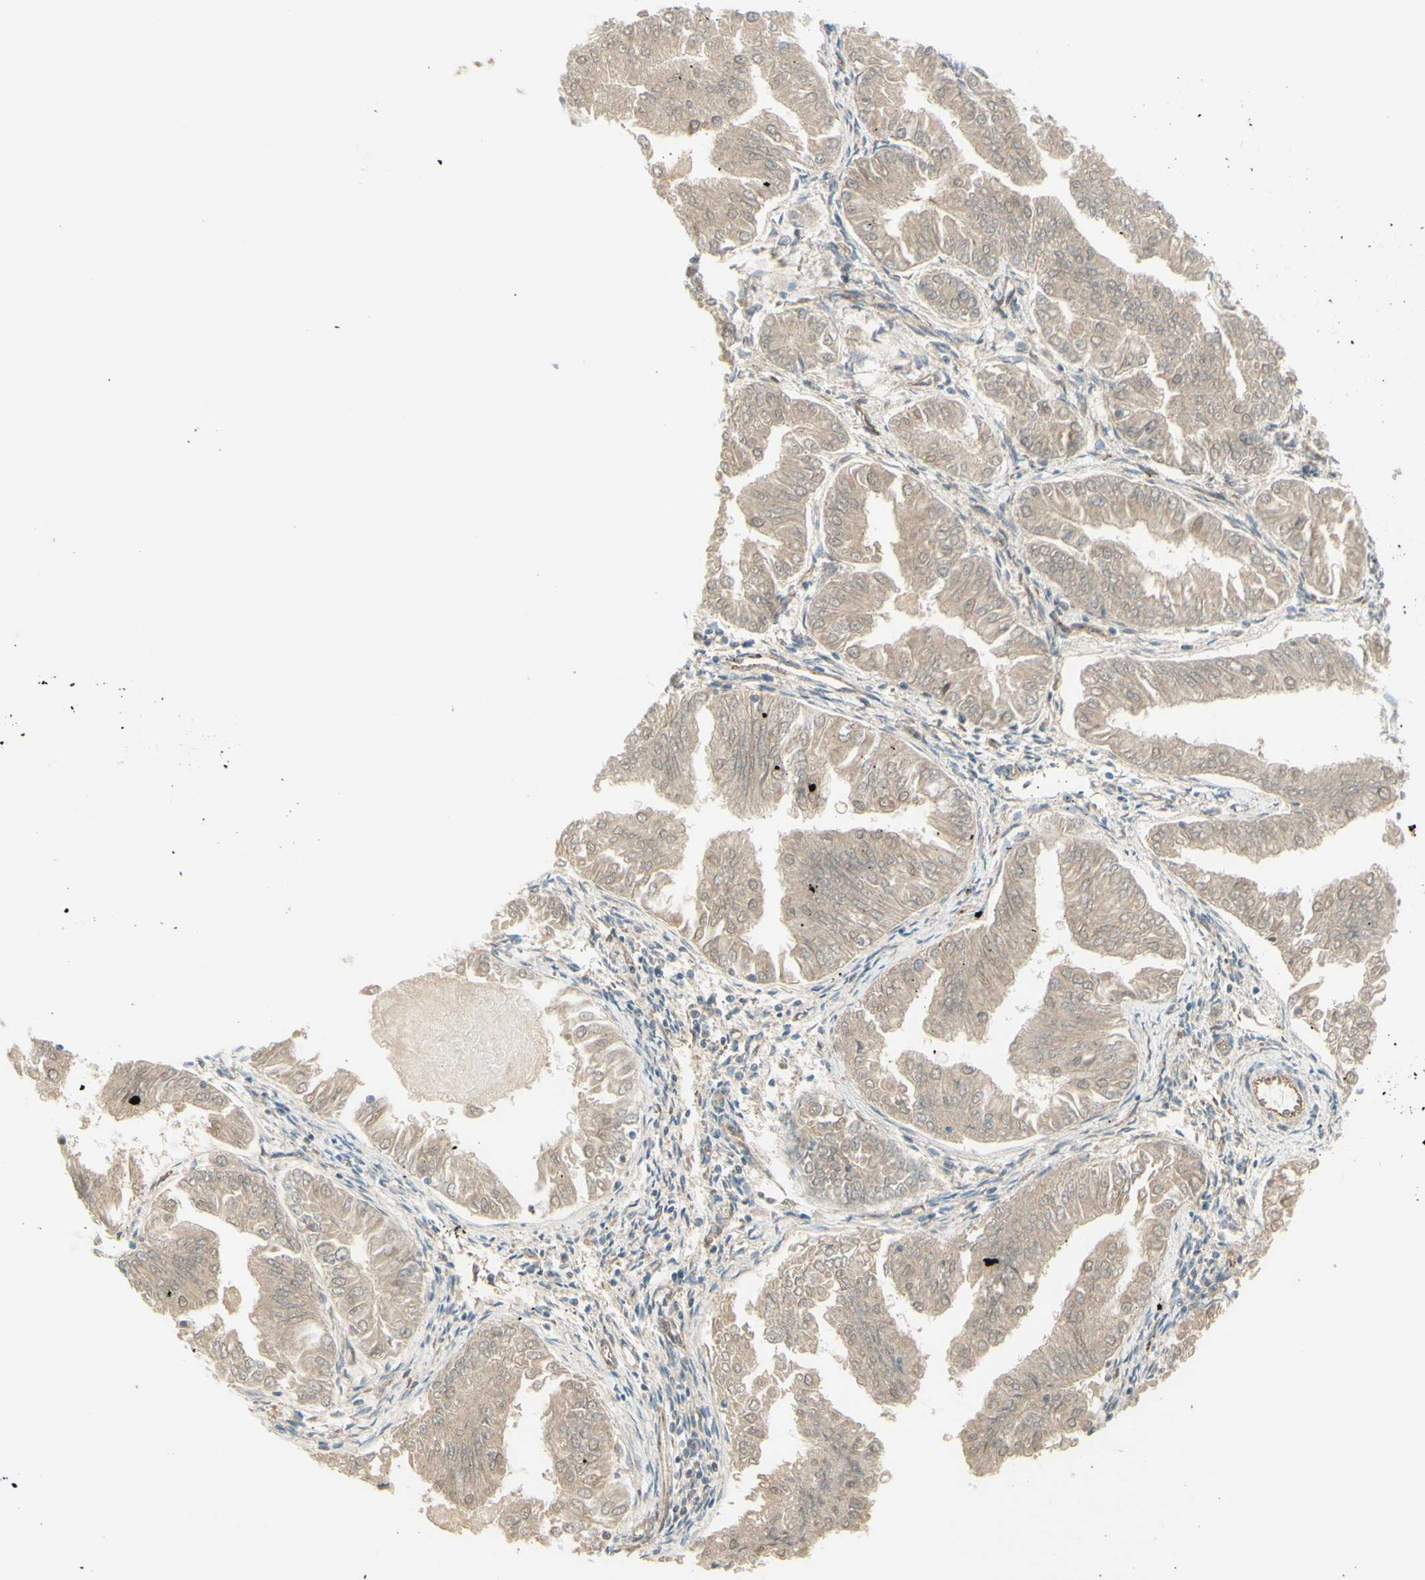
{"staining": {"intensity": "weak", "quantity": ">75%", "location": "cytoplasmic/membranous,nuclear"}, "tissue": "endometrial cancer", "cell_type": "Tumor cells", "image_type": "cancer", "snomed": [{"axis": "morphology", "description": "Adenocarcinoma, NOS"}, {"axis": "topography", "description": "Endometrium"}], "caption": "The histopathology image exhibits a brown stain indicating the presence of a protein in the cytoplasmic/membranous and nuclear of tumor cells in adenocarcinoma (endometrial).", "gene": "ANGPT2", "patient": {"sex": "female", "age": 53}}